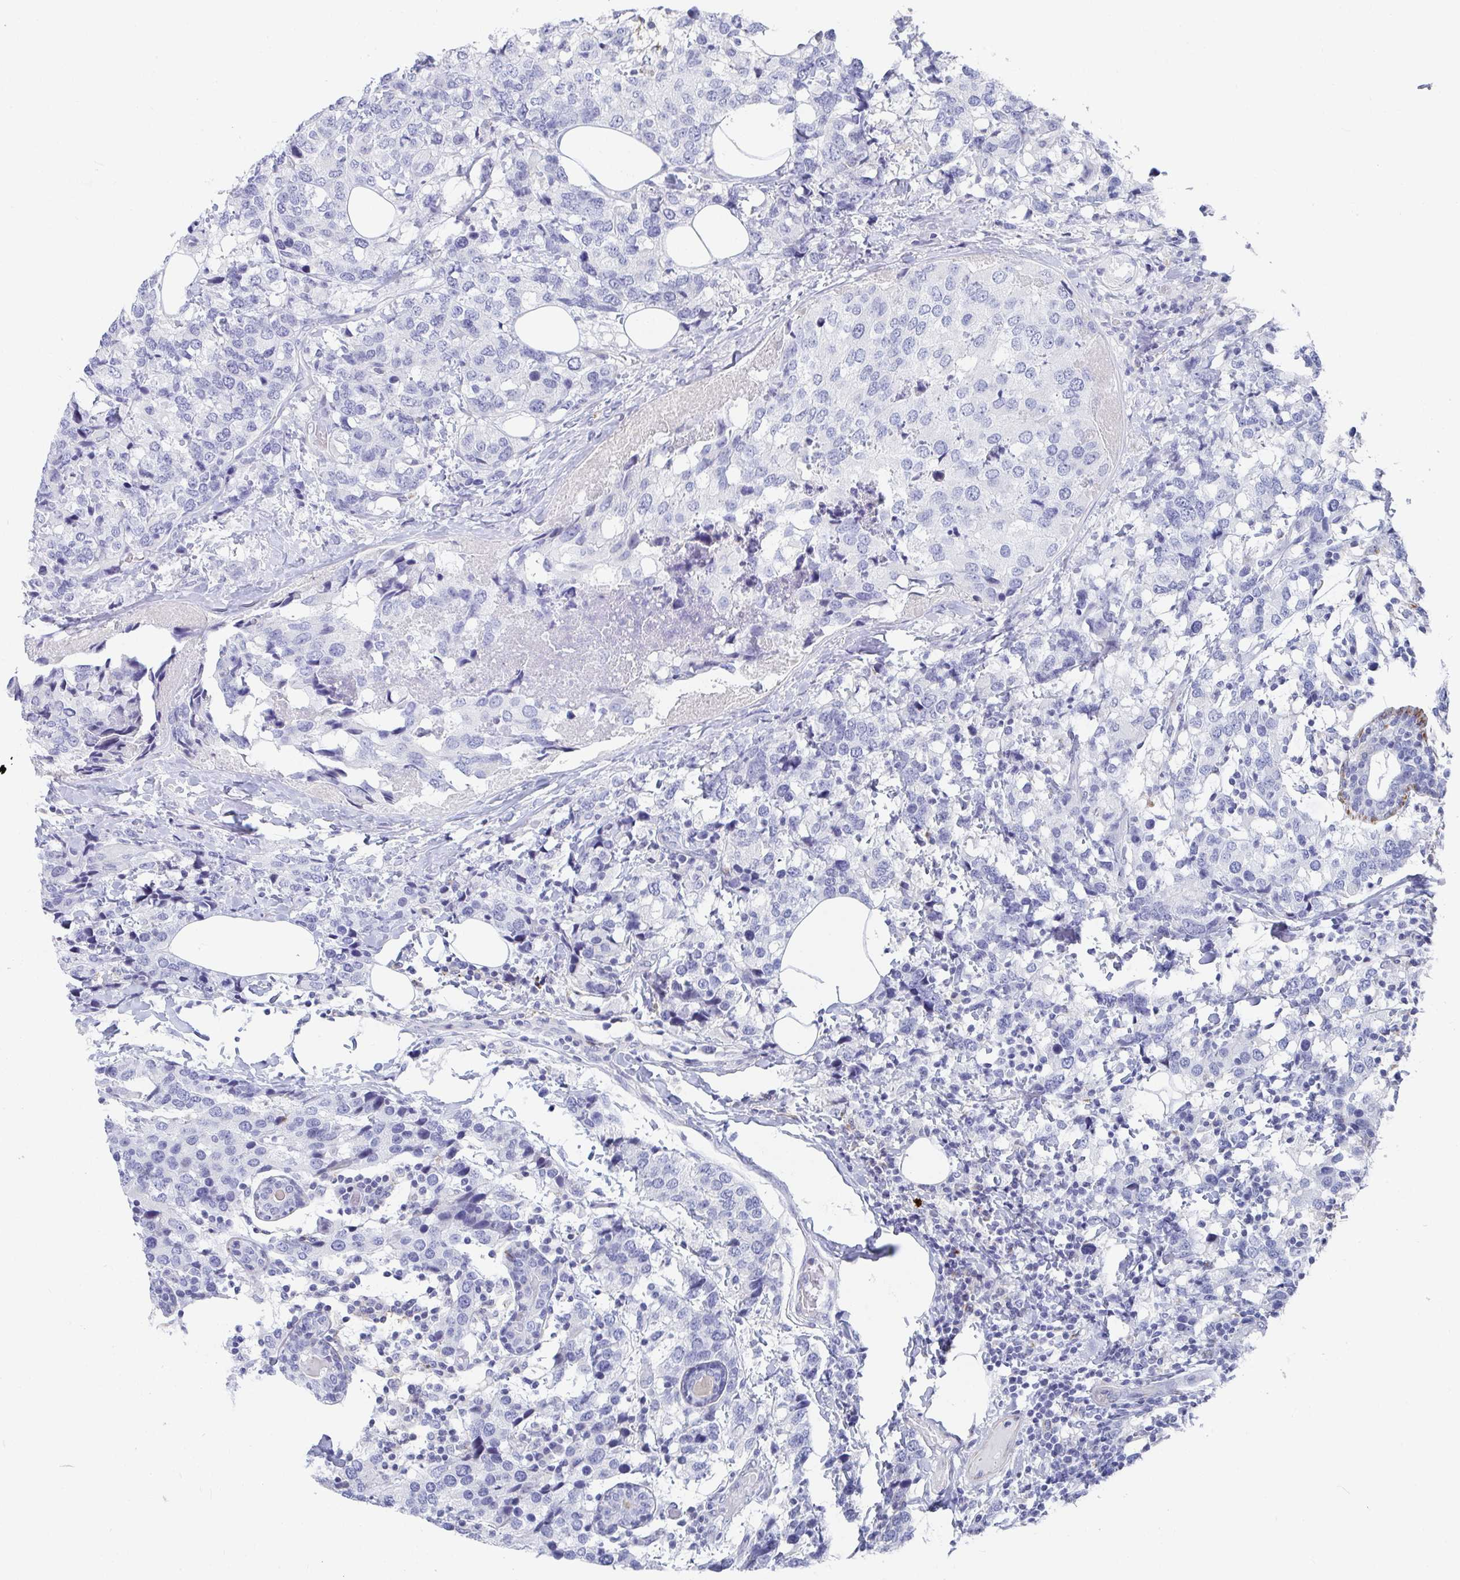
{"staining": {"intensity": "negative", "quantity": "none", "location": "none"}, "tissue": "breast cancer", "cell_type": "Tumor cells", "image_type": "cancer", "snomed": [{"axis": "morphology", "description": "Lobular carcinoma"}, {"axis": "topography", "description": "Breast"}], "caption": "Tumor cells show no significant expression in breast lobular carcinoma.", "gene": "ZFP82", "patient": {"sex": "female", "age": 59}}